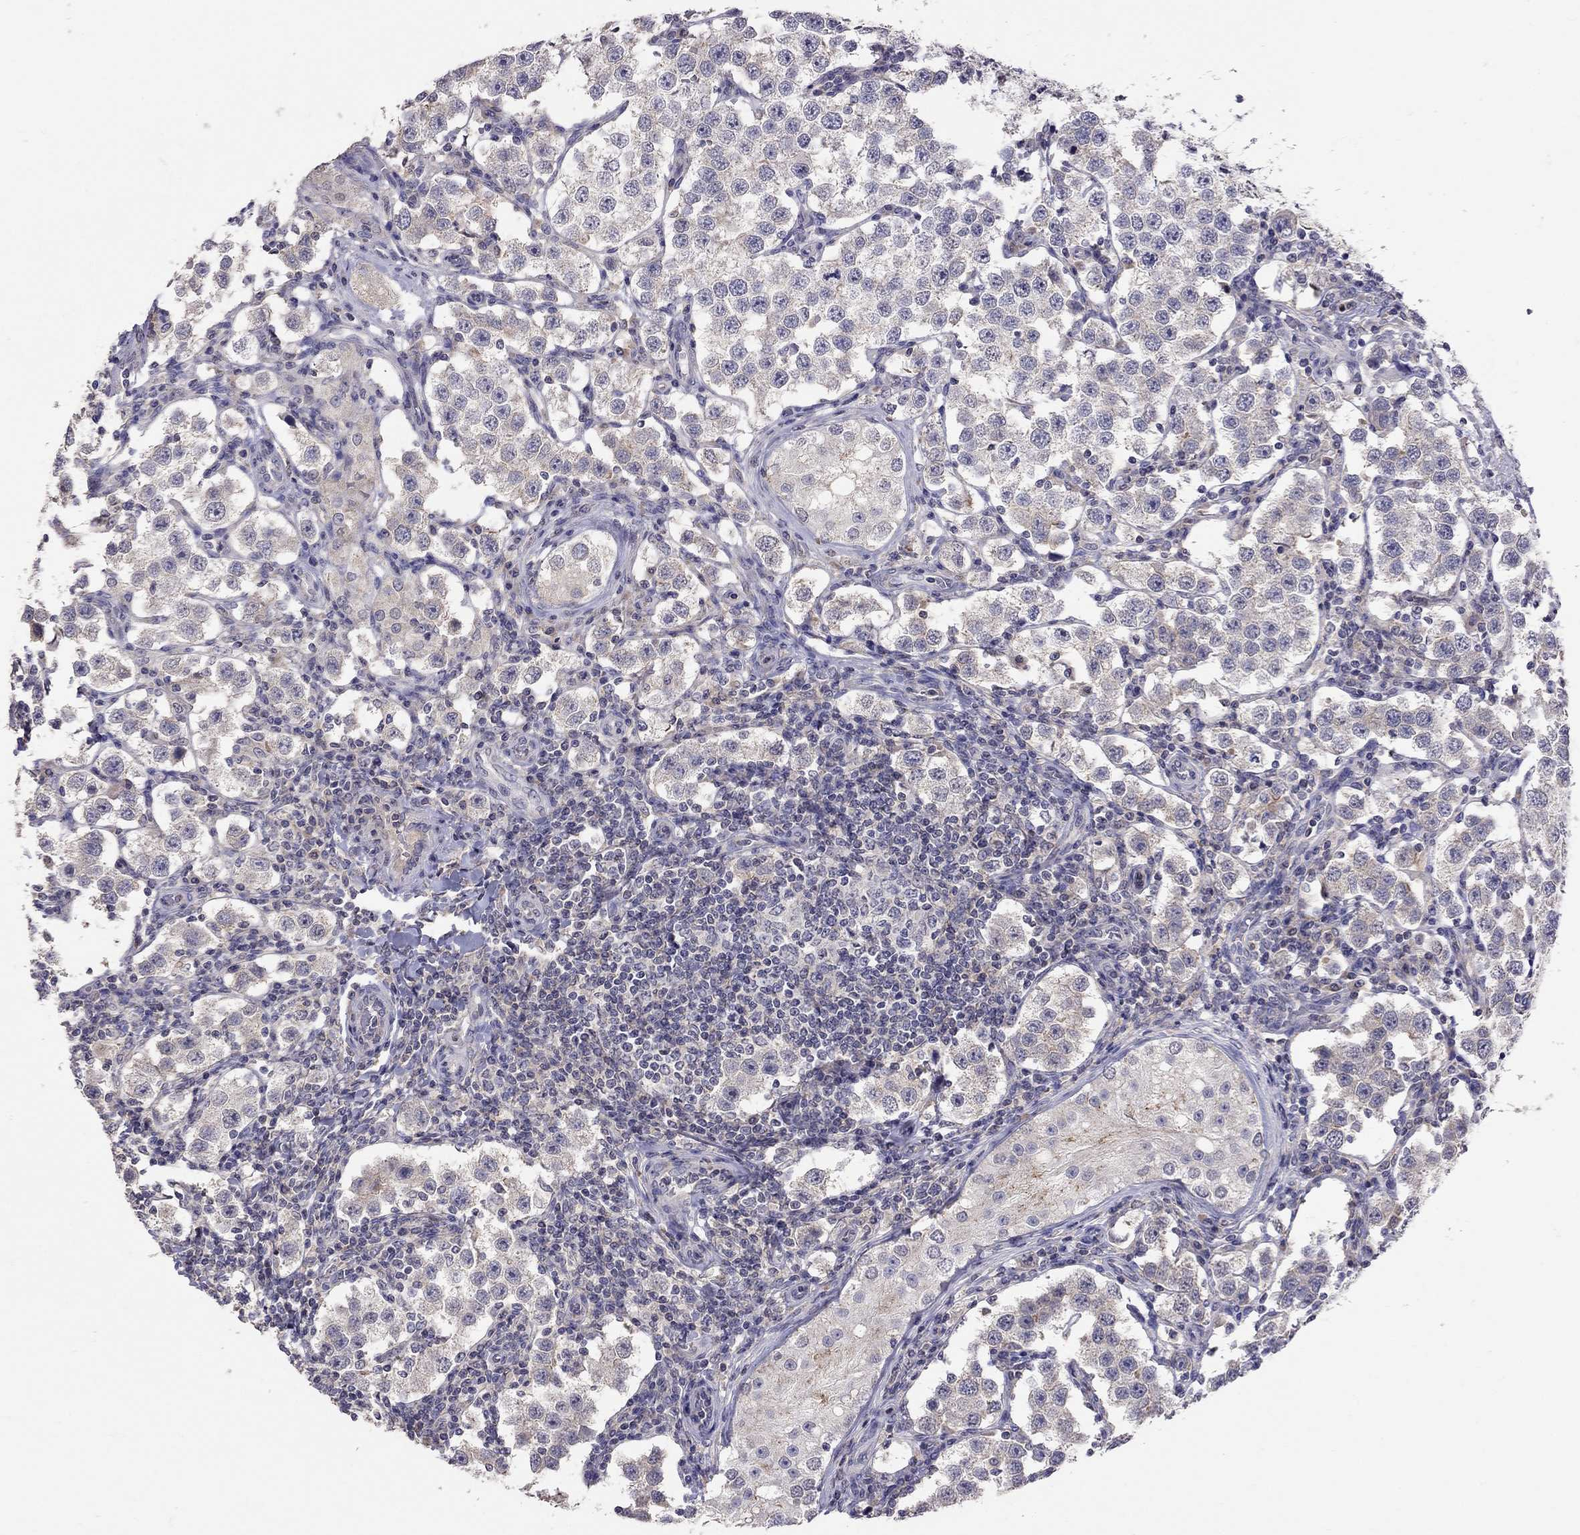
{"staining": {"intensity": "negative", "quantity": "none", "location": "none"}, "tissue": "testis cancer", "cell_type": "Tumor cells", "image_type": "cancer", "snomed": [{"axis": "morphology", "description": "Seminoma, NOS"}, {"axis": "topography", "description": "Testis"}], "caption": "Immunohistochemistry micrograph of neoplastic tissue: testis cancer stained with DAB (3,3'-diaminobenzidine) displays no significant protein expression in tumor cells.", "gene": "RTP5", "patient": {"sex": "male", "age": 37}}